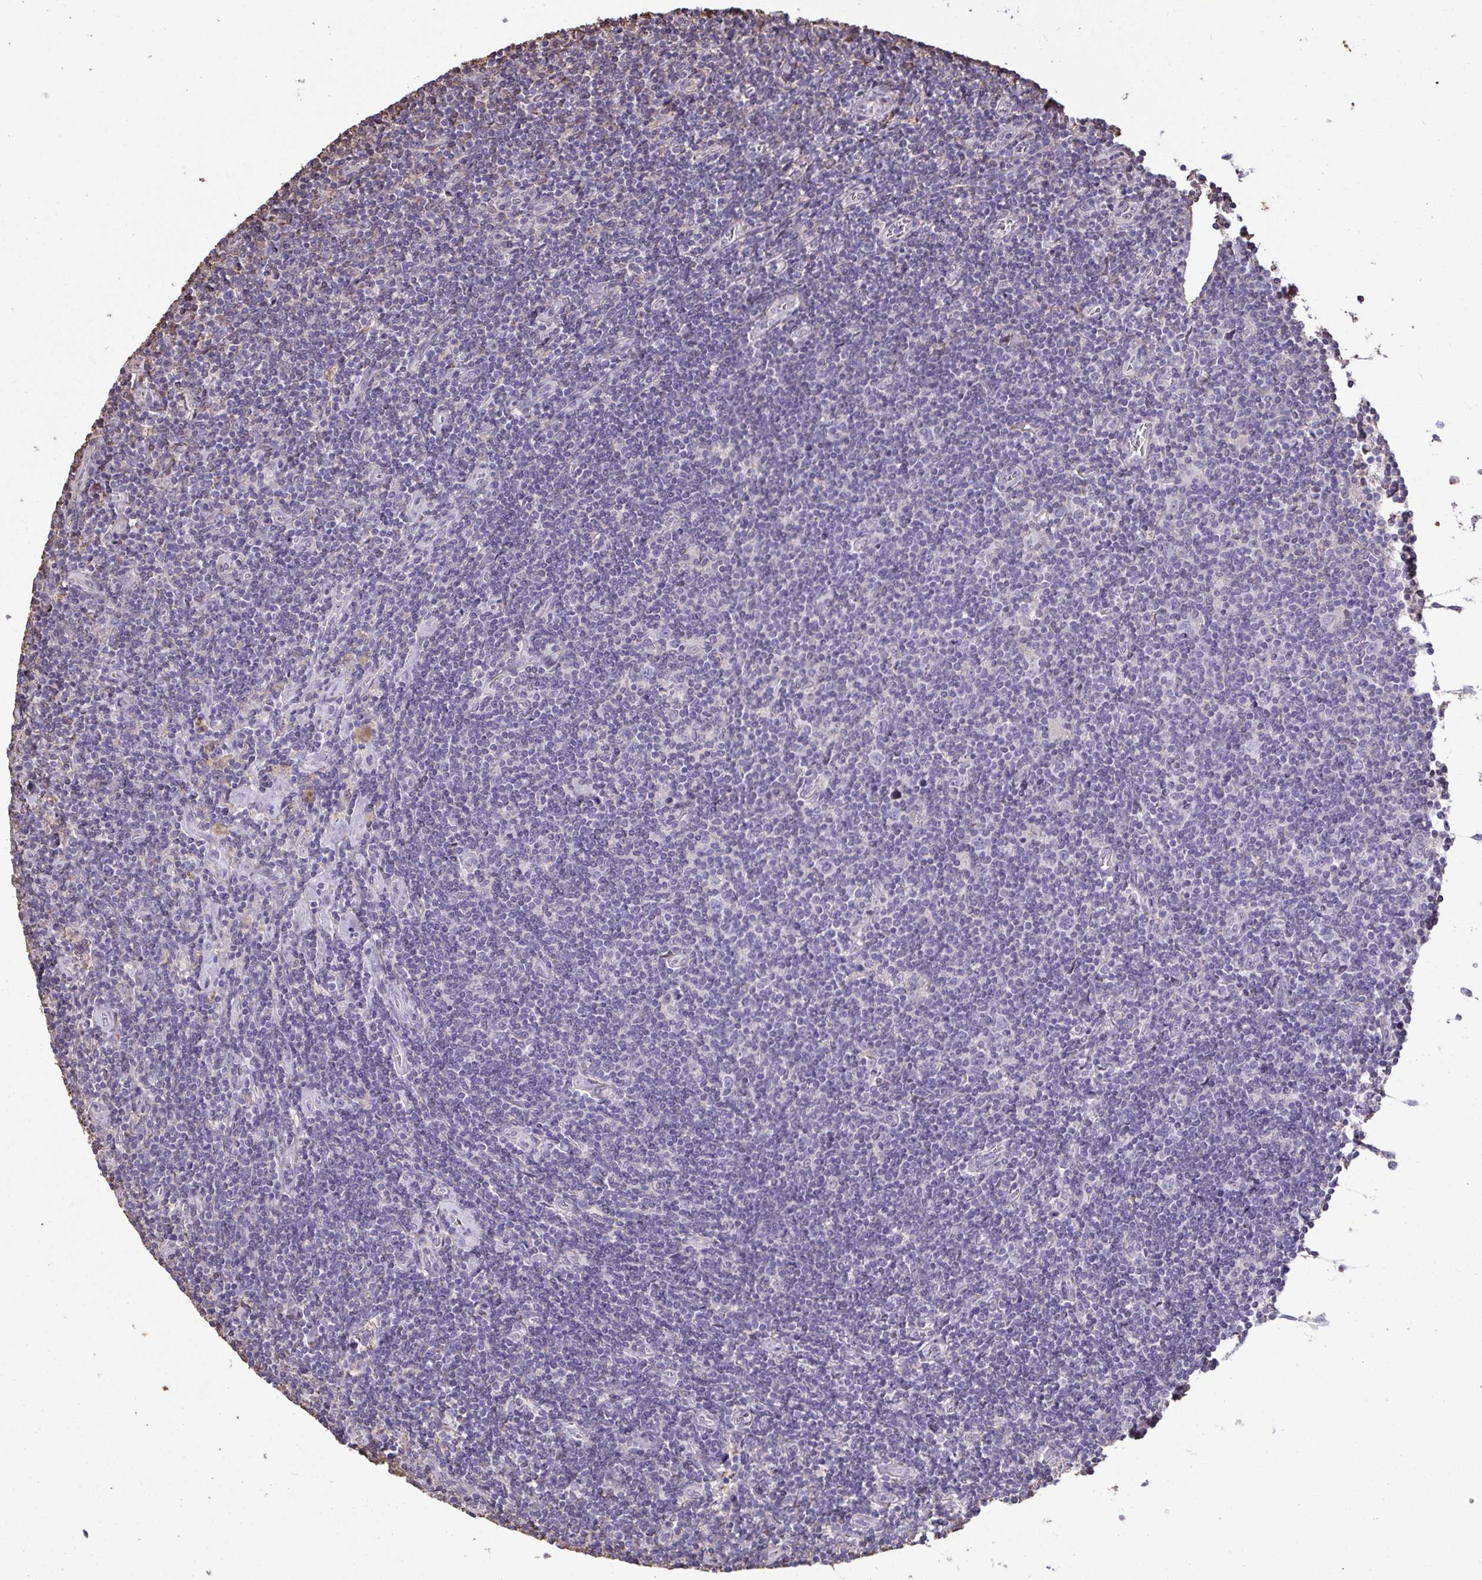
{"staining": {"intensity": "negative", "quantity": "none", "location": "none"}, "tissue": "lymphoma", "cell_type": "Tumor cells", "image_type": "cancer", "snomed": [{"axis": "morphology", "description": "Hodgkin's disease, NOS"}, {"axis": "topography", "description": "Lymph node"}], "caption": "There is no significant positivity in tumor cells of Hodgkin's disease.", "gene": "ANXA5", "patient": {"sex": "male", "age": 40}}